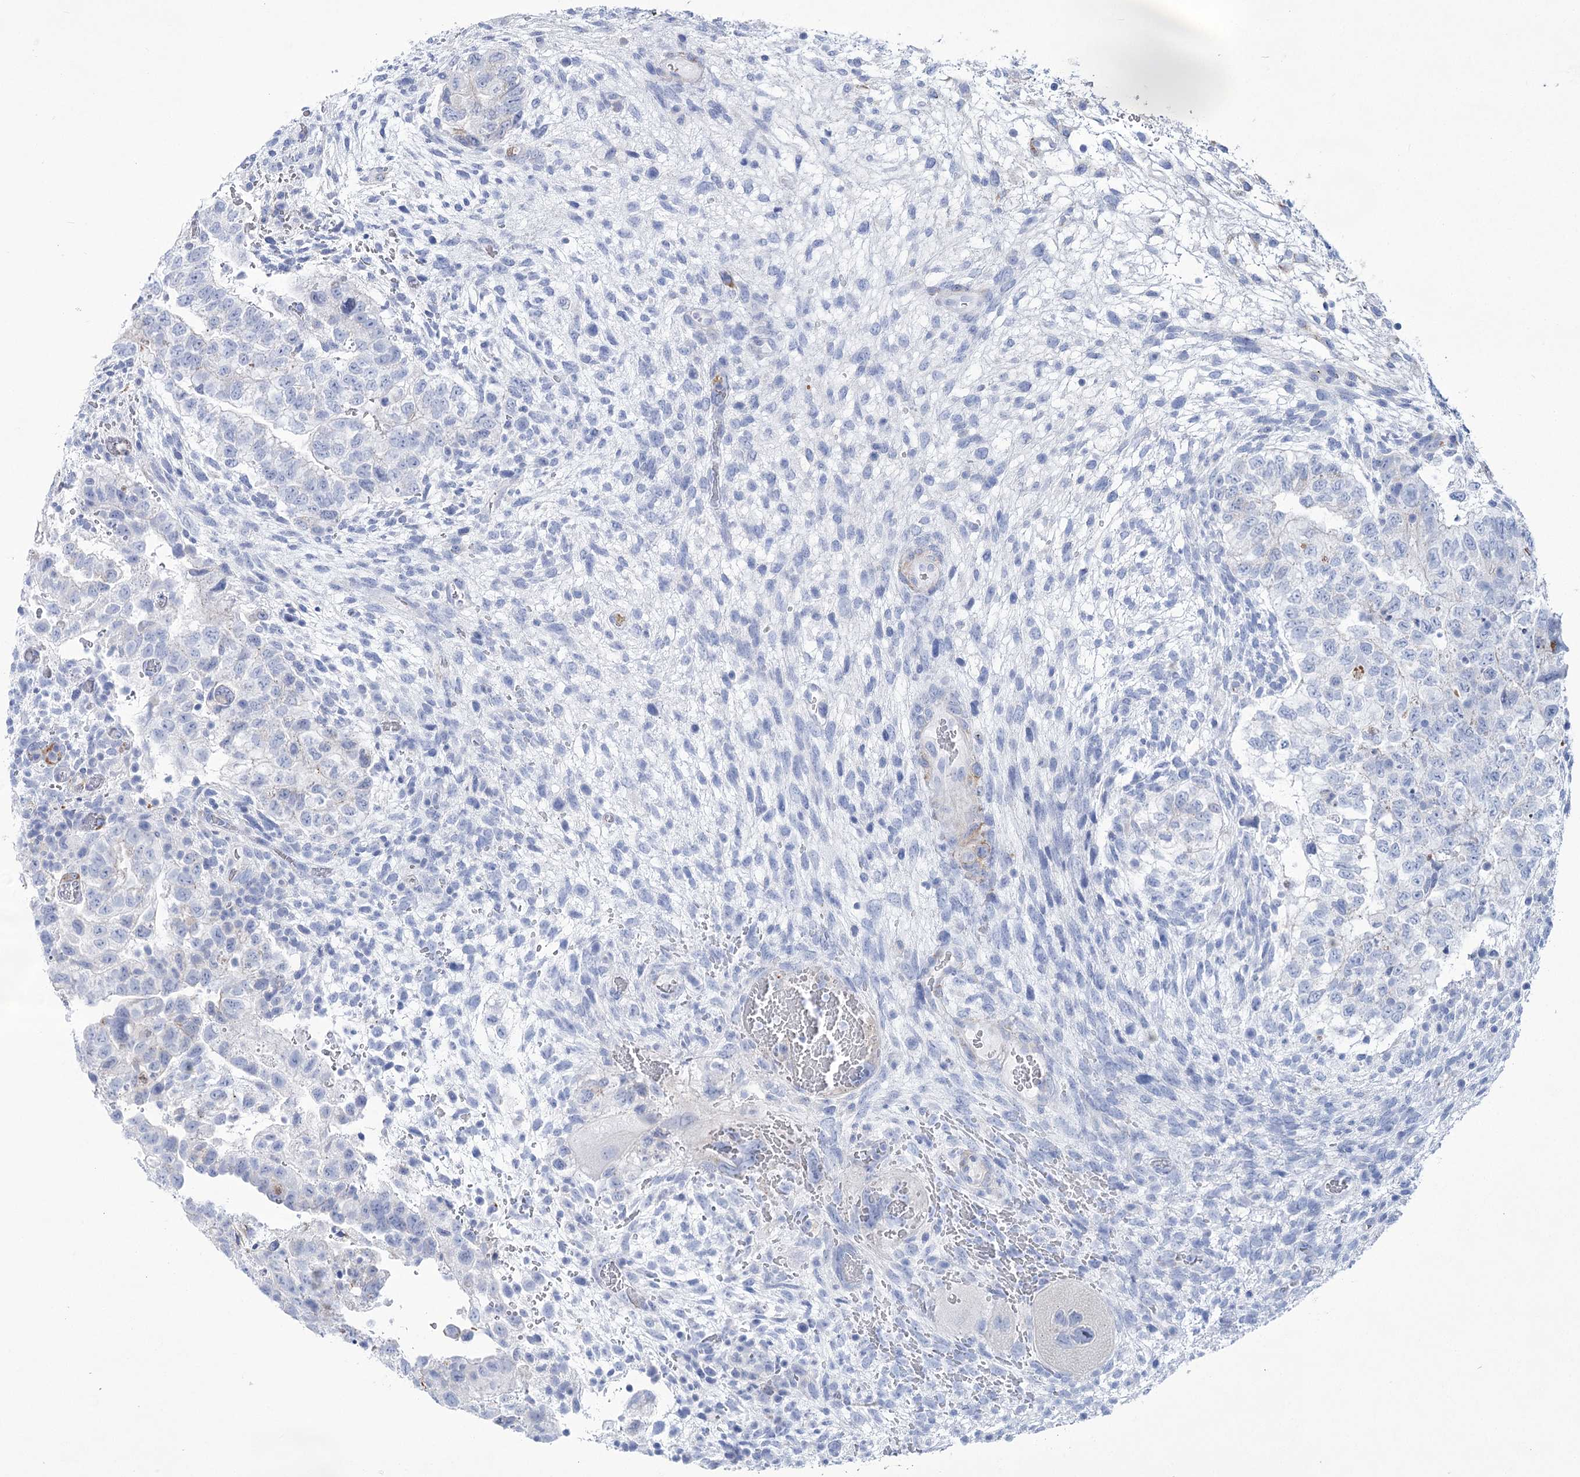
{"staining": {"intensity": "negative", "quantity": "none", "location": "none"}, "tissue": "testis cancer", "cell_type": "Tumor cells", "image_type": "cancer", "snomed": [{"axis": "morphology", "description": "Carcinoma, Embryonal, NOS"}, {"axis": "topography", "description": "Testis"}], "caption": "IHC micrograph of neoplastic tissue: testis cancer (embryonal carcinoma) stained with DAB displays no significant protein expression in tumor cells.", "gene": "PCDHA1", "patient": {"sex": "male", "age": 37}}